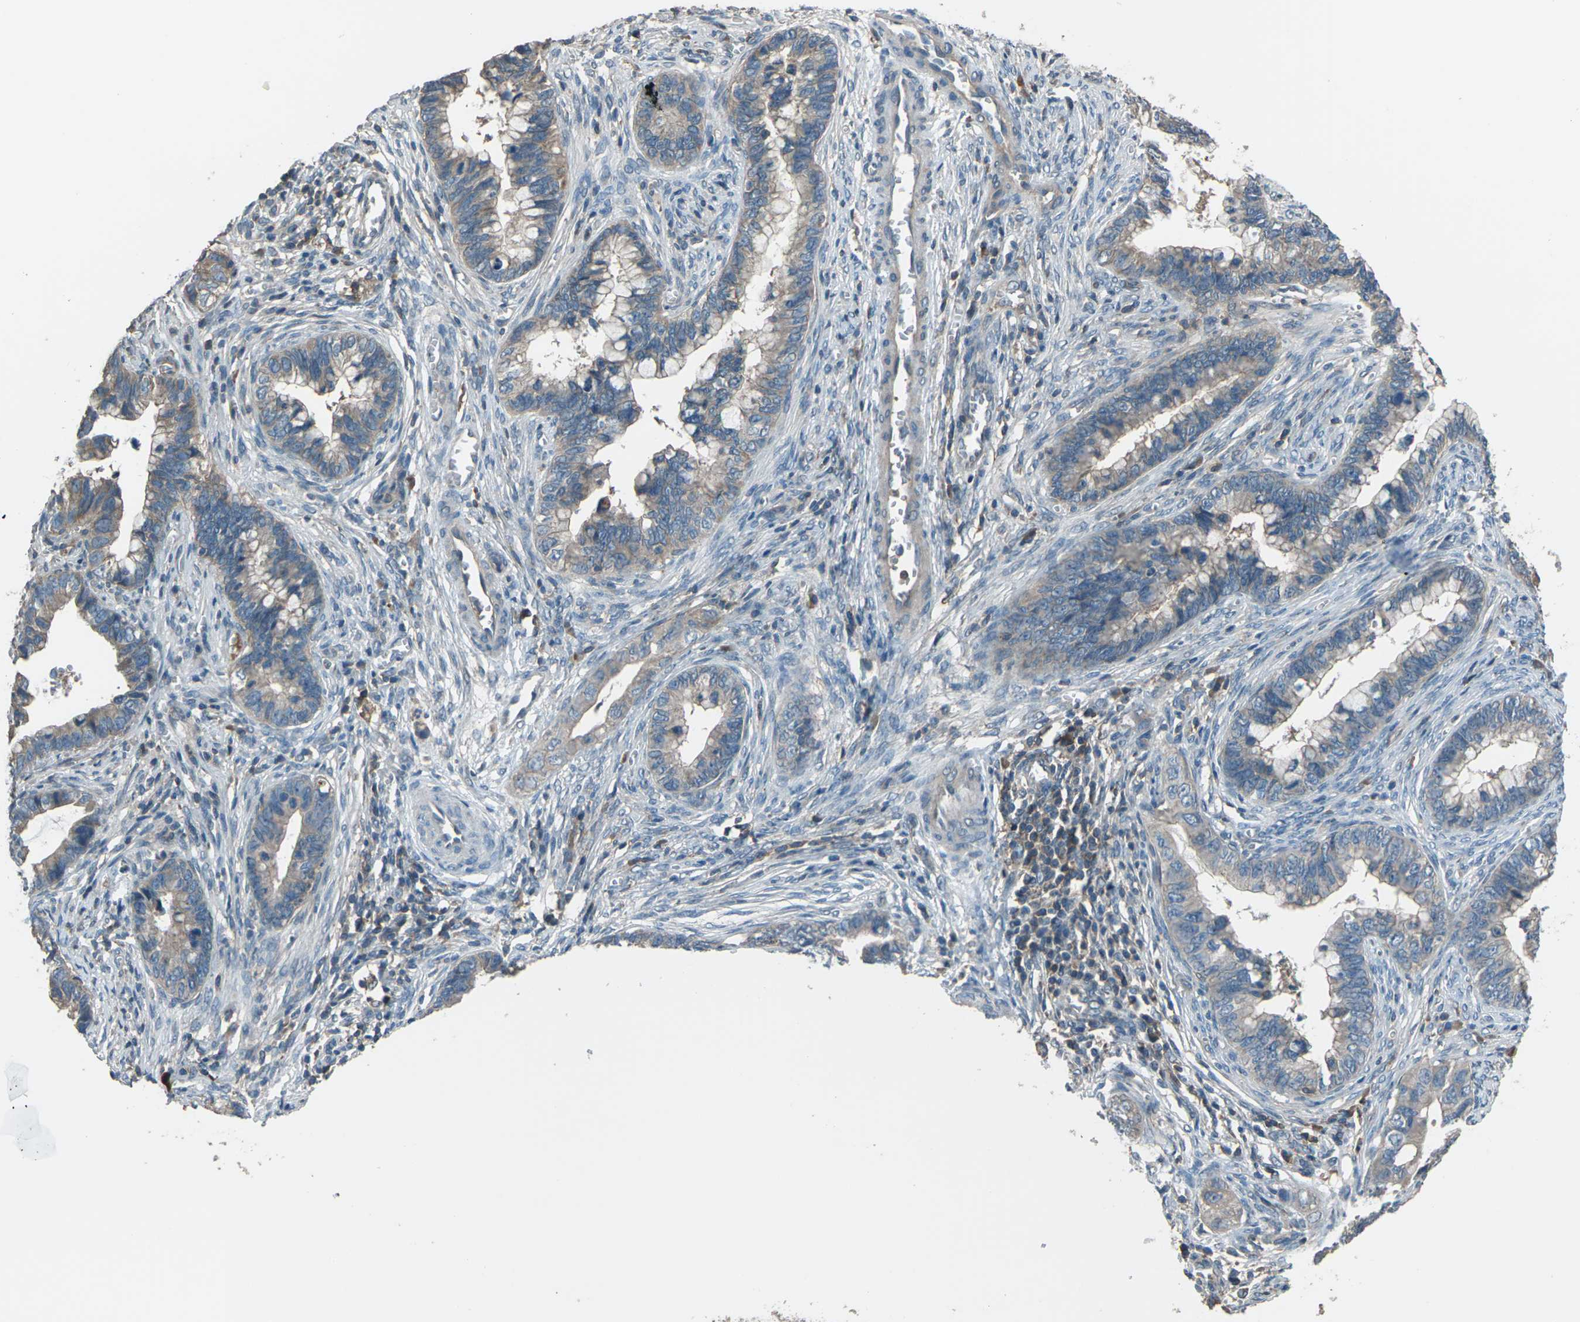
{"staining": {"intensity": "weak", "quantity": ">75%", "location": "cytoplasmic/membranous"}, "tissue": "cervical cancer", "cell_type": "Tumor cells", "image_type": "cancer", "snomed": [{"axis": "morphology", "description": "Adenocarcinoma, NOS"}, {"axis": "topography", "description": "Cervix"}], "caption": "Adenocarcinoma (cervical) tissue shows weak cytoplasmic/membranous staining in about >75% of tumor cells, visualized by immunohistochemistry.", "gene": "CMTM4", "patient": {"sex": "female", "age": 44}}